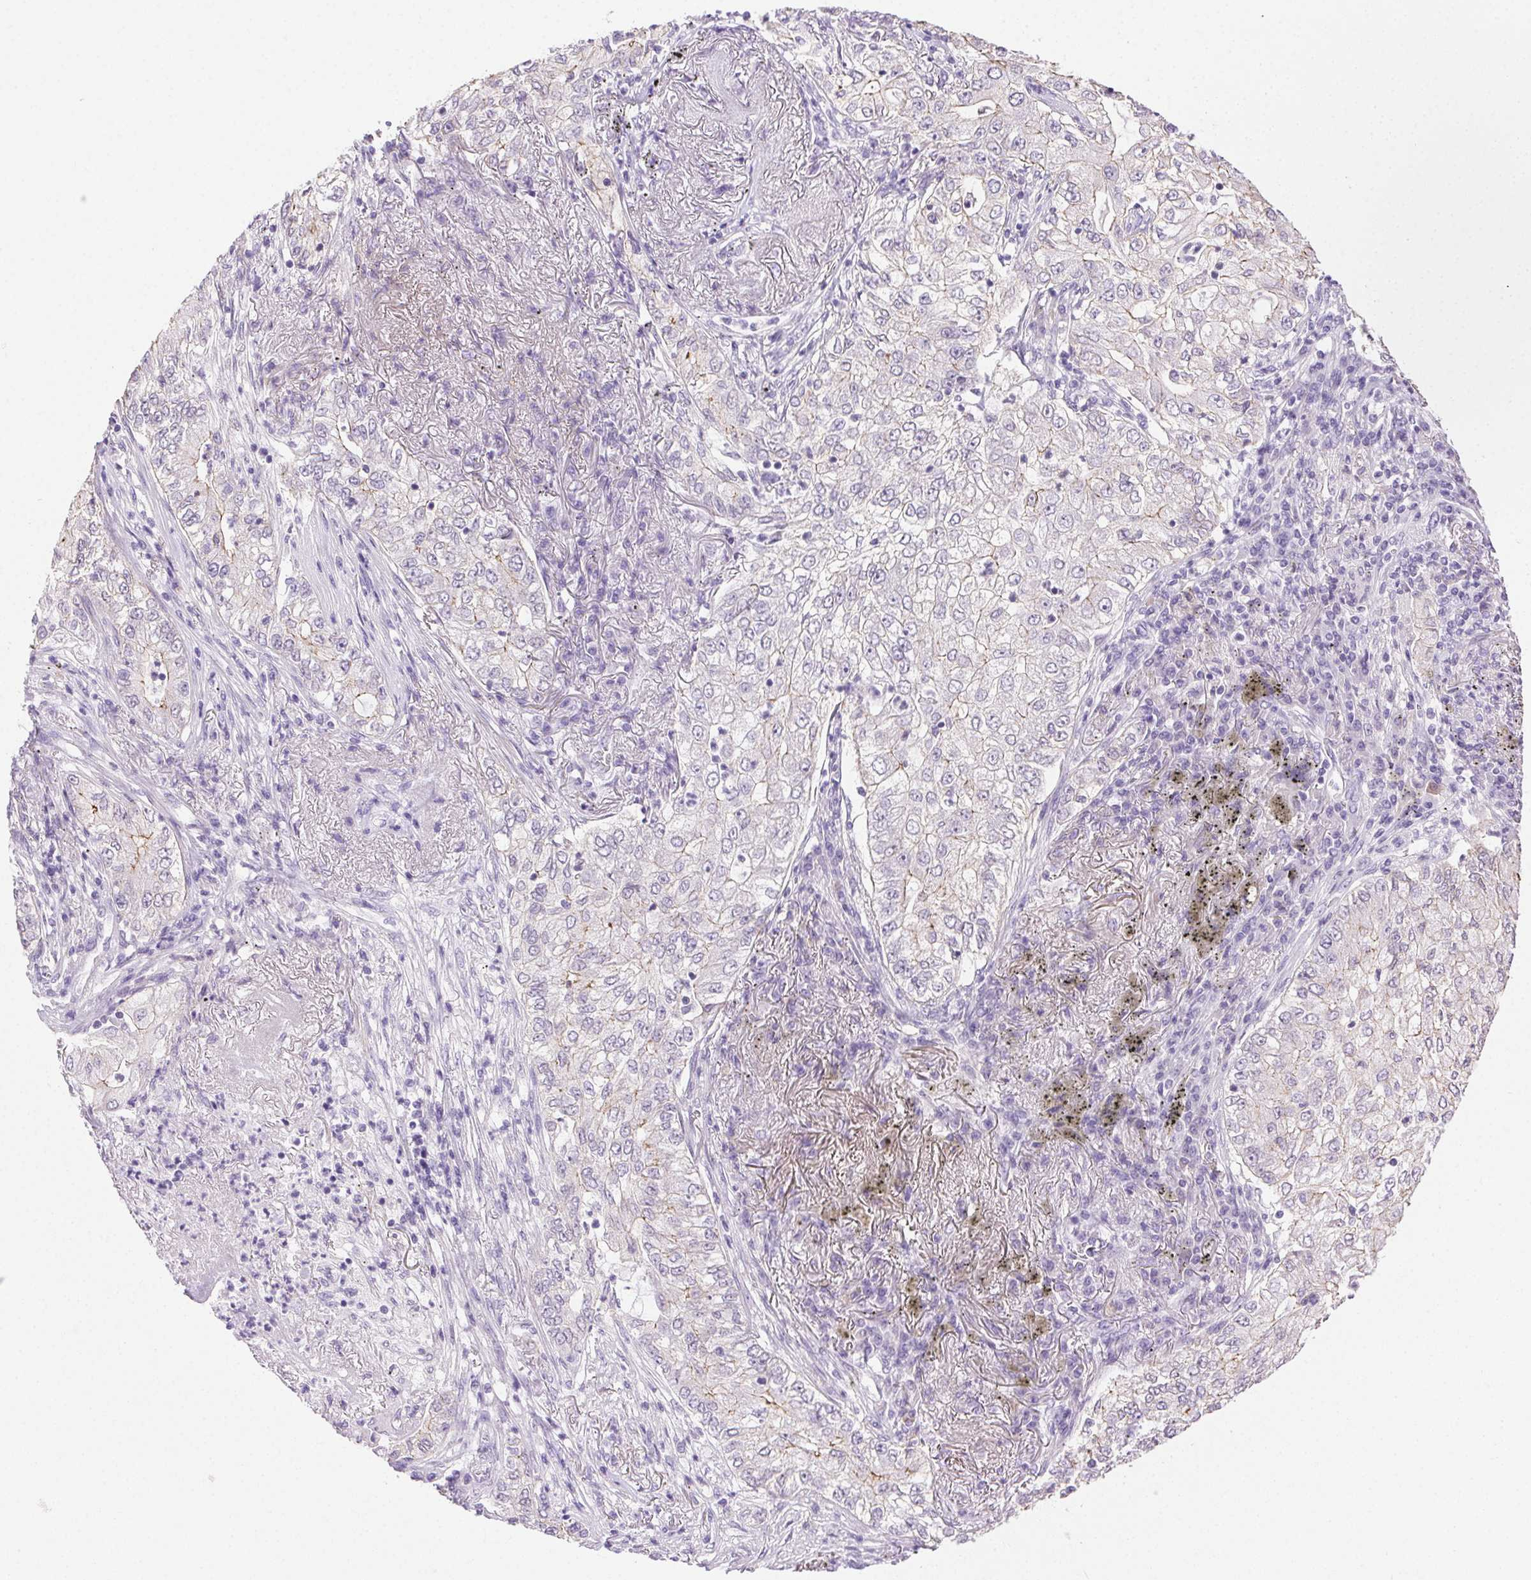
{"staining": {"intensity": "weak", "quantity": "<25%", "location": "cytoplasmic/membranous"}, "tissue": "lung cancer", "cell_type": "Tumor cells", "image_type": "cancer", "snomed": [{"axis": "morphology", "description": "Adenocarcinoma, NOS"}, {"axis": "topography", "description": "Lung"}], "caption": "Immunohistochemical staining of lung cancer reveals no significant staining in tumor cells. (IHC, brightfield microscopy, high magnification).", "gene": "CLDN10", "patient": {"sex": "female", "age": 73}}